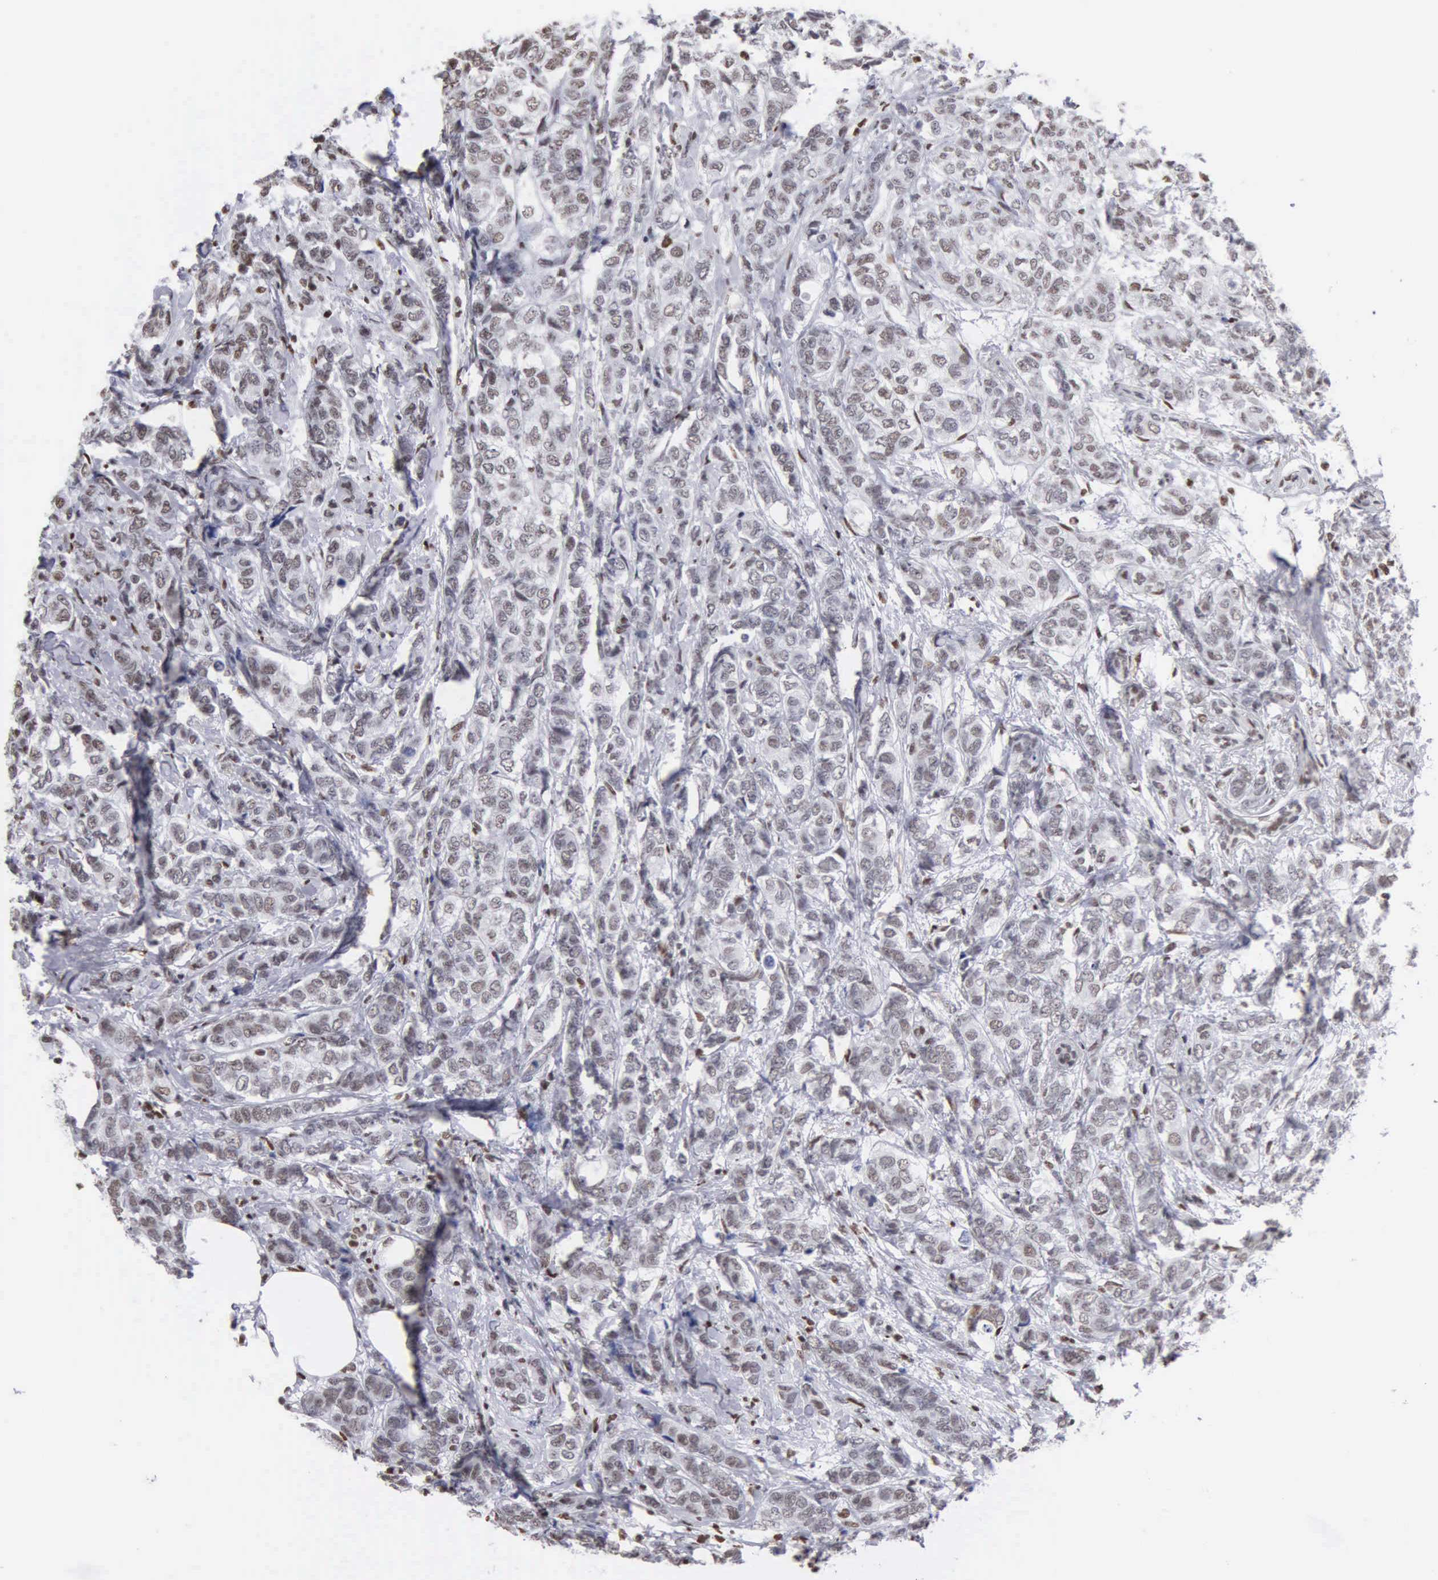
{"staining": {"intensity": "weak", "quantity": "<25%", "location": "nuclear"}, "tissue": "breast cancer", "cell_type": "Tumor cells", "image_type": "cancer", "snomed": [{"axis": "morphology", "description": "Lobular carcinoma"}, {"axis": "topography", "description": "Breast"}], "caption": "Breast lobular carcinoma was stained to show a protein in brown. There is no significant expression in tumor cells. Nuclei are stained in blue.", "gene": "CCNG1", "patient": {"sex": "female", "age": 60}}